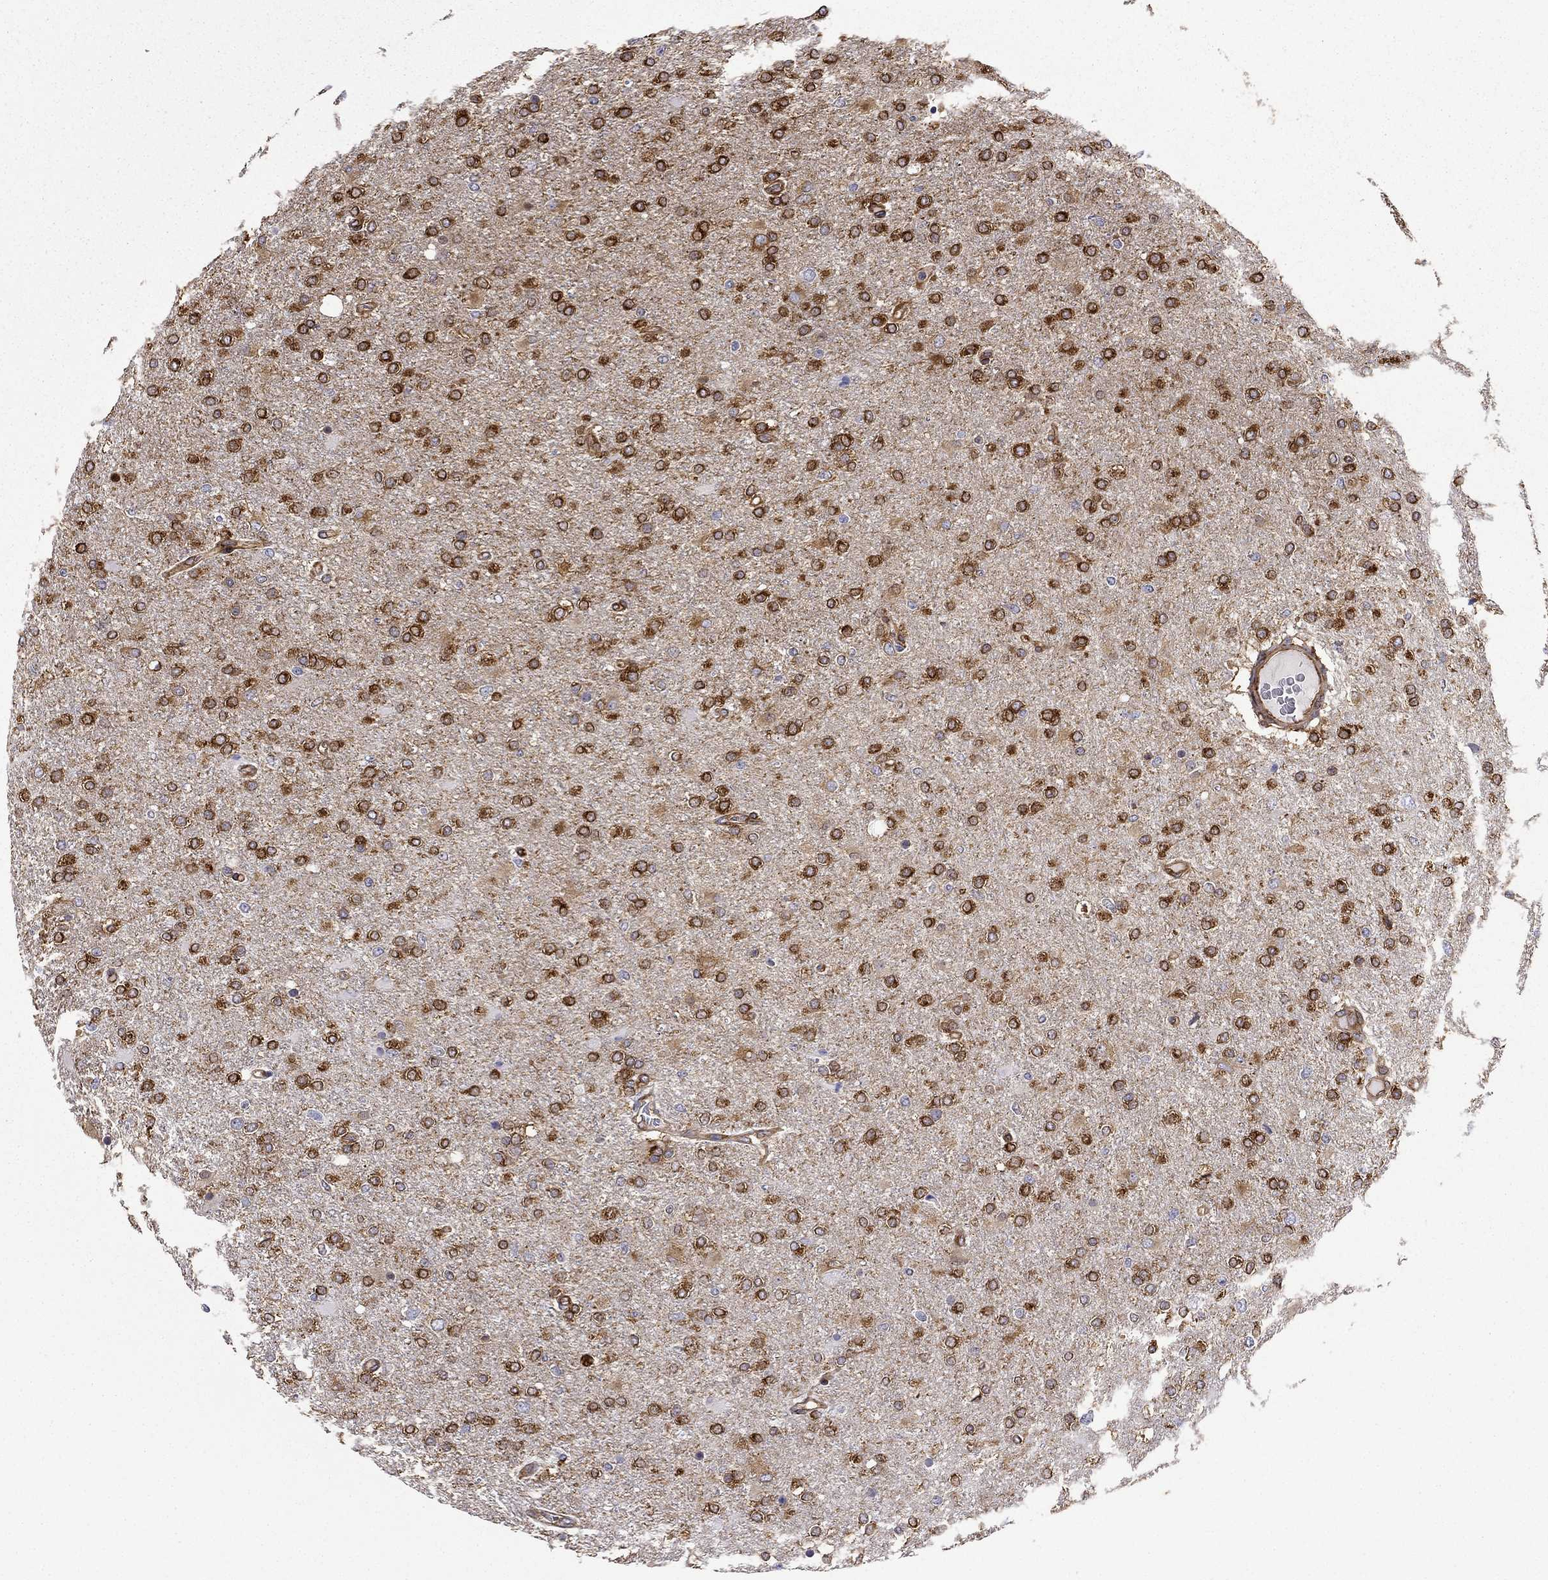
{"staining": {"intensity": "strong", "quantity": ">75%", "location": "cytoplasmic/membranous"}, "tissue": "glioma", "cell_type": "Tumor cells", "image_type": "cancer", "snomed": [{"axis": "morphology", "description": "Glioma, malignant, High grade"}, {"axis": "topography", "description": "Cerebral cortex"}], "caption": "Glioma stained with immunohistochemistry demonstrates strong cytoplasmic/membranous expression in approximately >75% of tumor cells. Using DAB (3,3'-diaminobenzidine) (brown) and hematoxylin (blue) stains, captured at high magnification using brightfield microscopy.", "gene": "MAP4", "patient": {"sex": "male", "age": 70}}